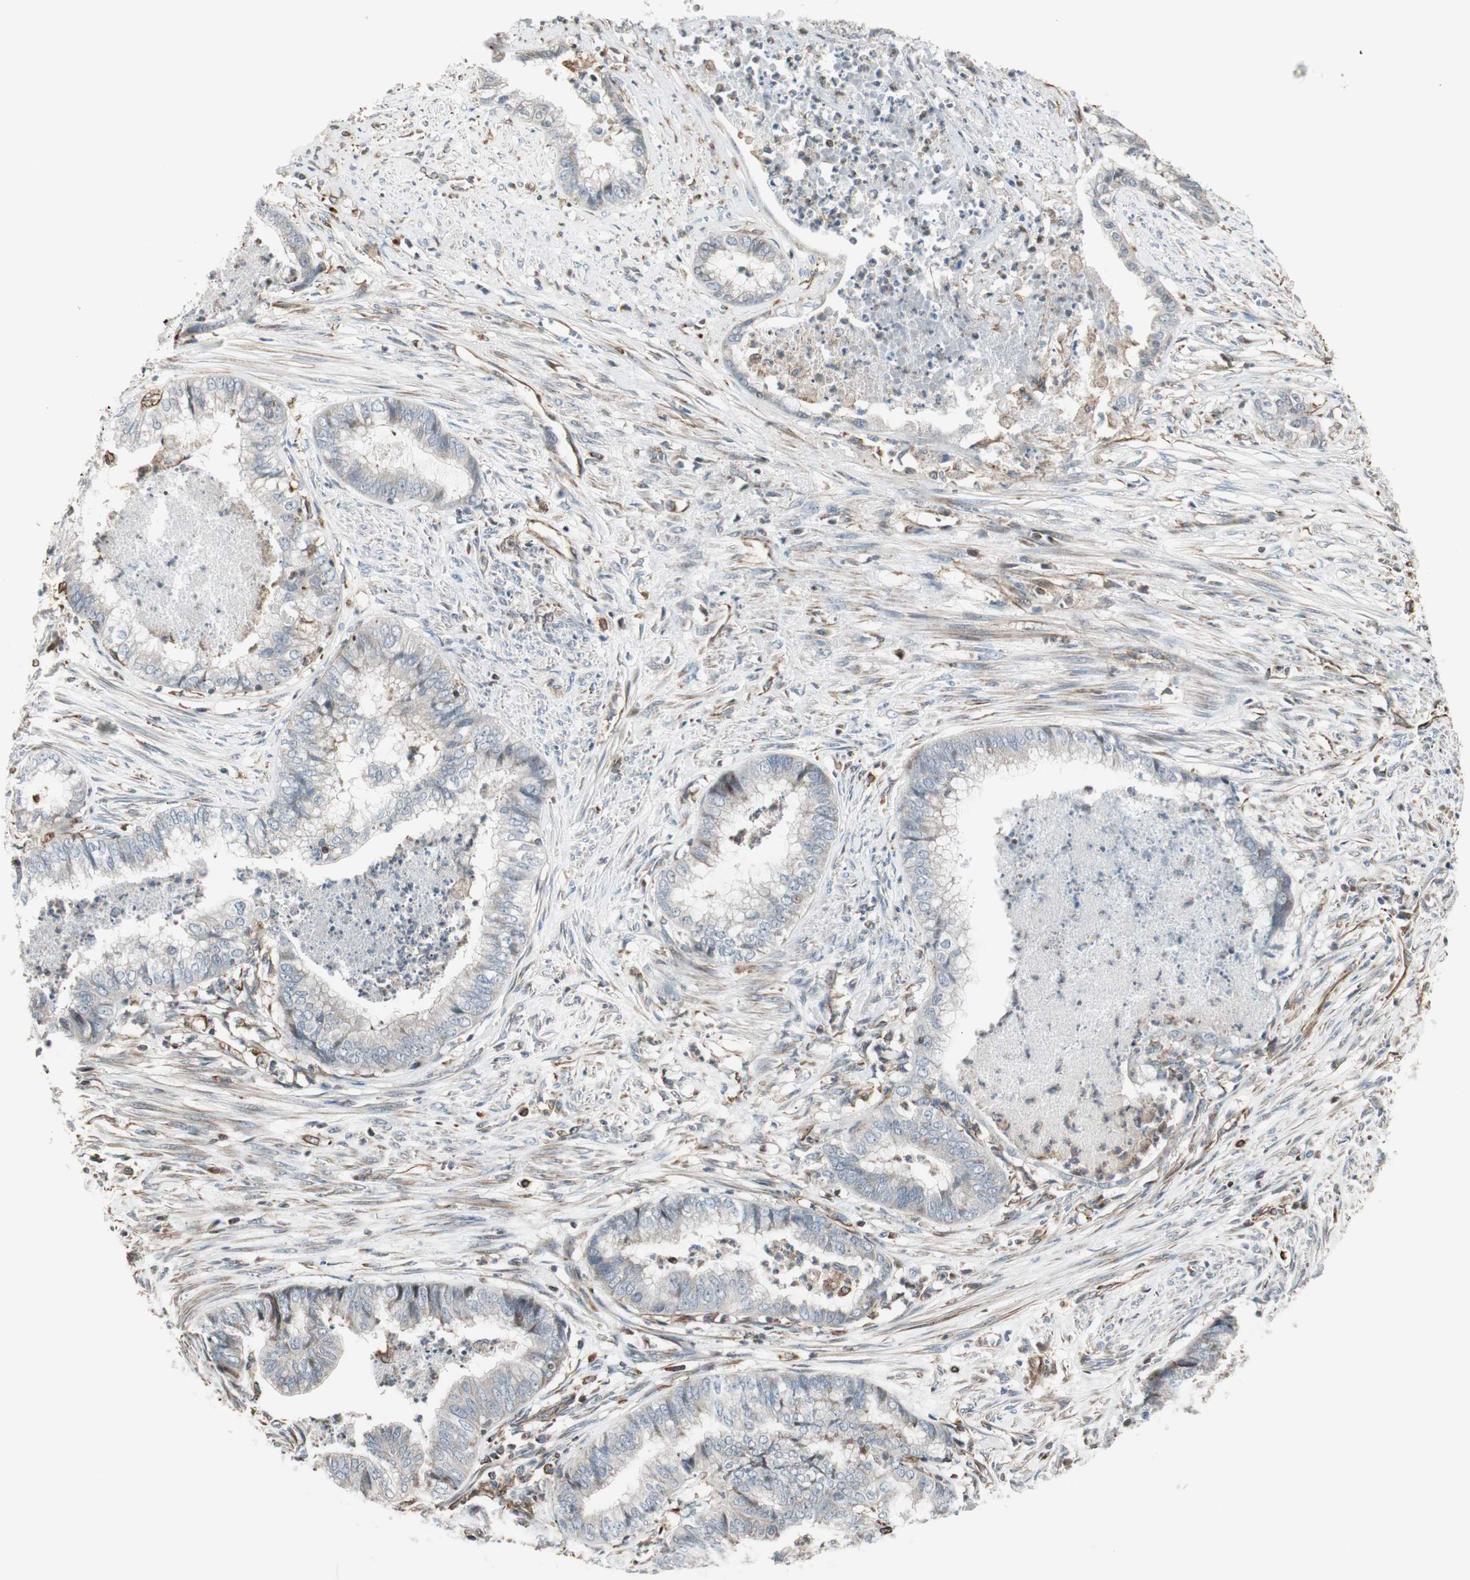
{"staining": {"intensity": "negative", "quantity": "none", "location": "none"}, "tissue": "endometrial cancer", "cell_type": "Tumor cells", "image_type": "cancer", "snomed": [{"axis": "morphology", "description": "Necrosis, NOS"}, {"axis": "morphology", "description": "Adenocarcinoma, NOS"}, {"axis": "topography", "description": "Endometrium"}], "caption": "High magnification brightfield microscopy of endometrial adenocarcinoma stained with DAB (brown) and counterstained with hematoxylin (blue): tumor cells show no significant staining. (Stains: DAB (3,3'-diaminobenzidine) IHC with hematoxylin counter stain, Microscopy: brightfield microscopy at high magnification).", "gene": "MAD2L2", "patient": {"sex": "female", "age": 79}}